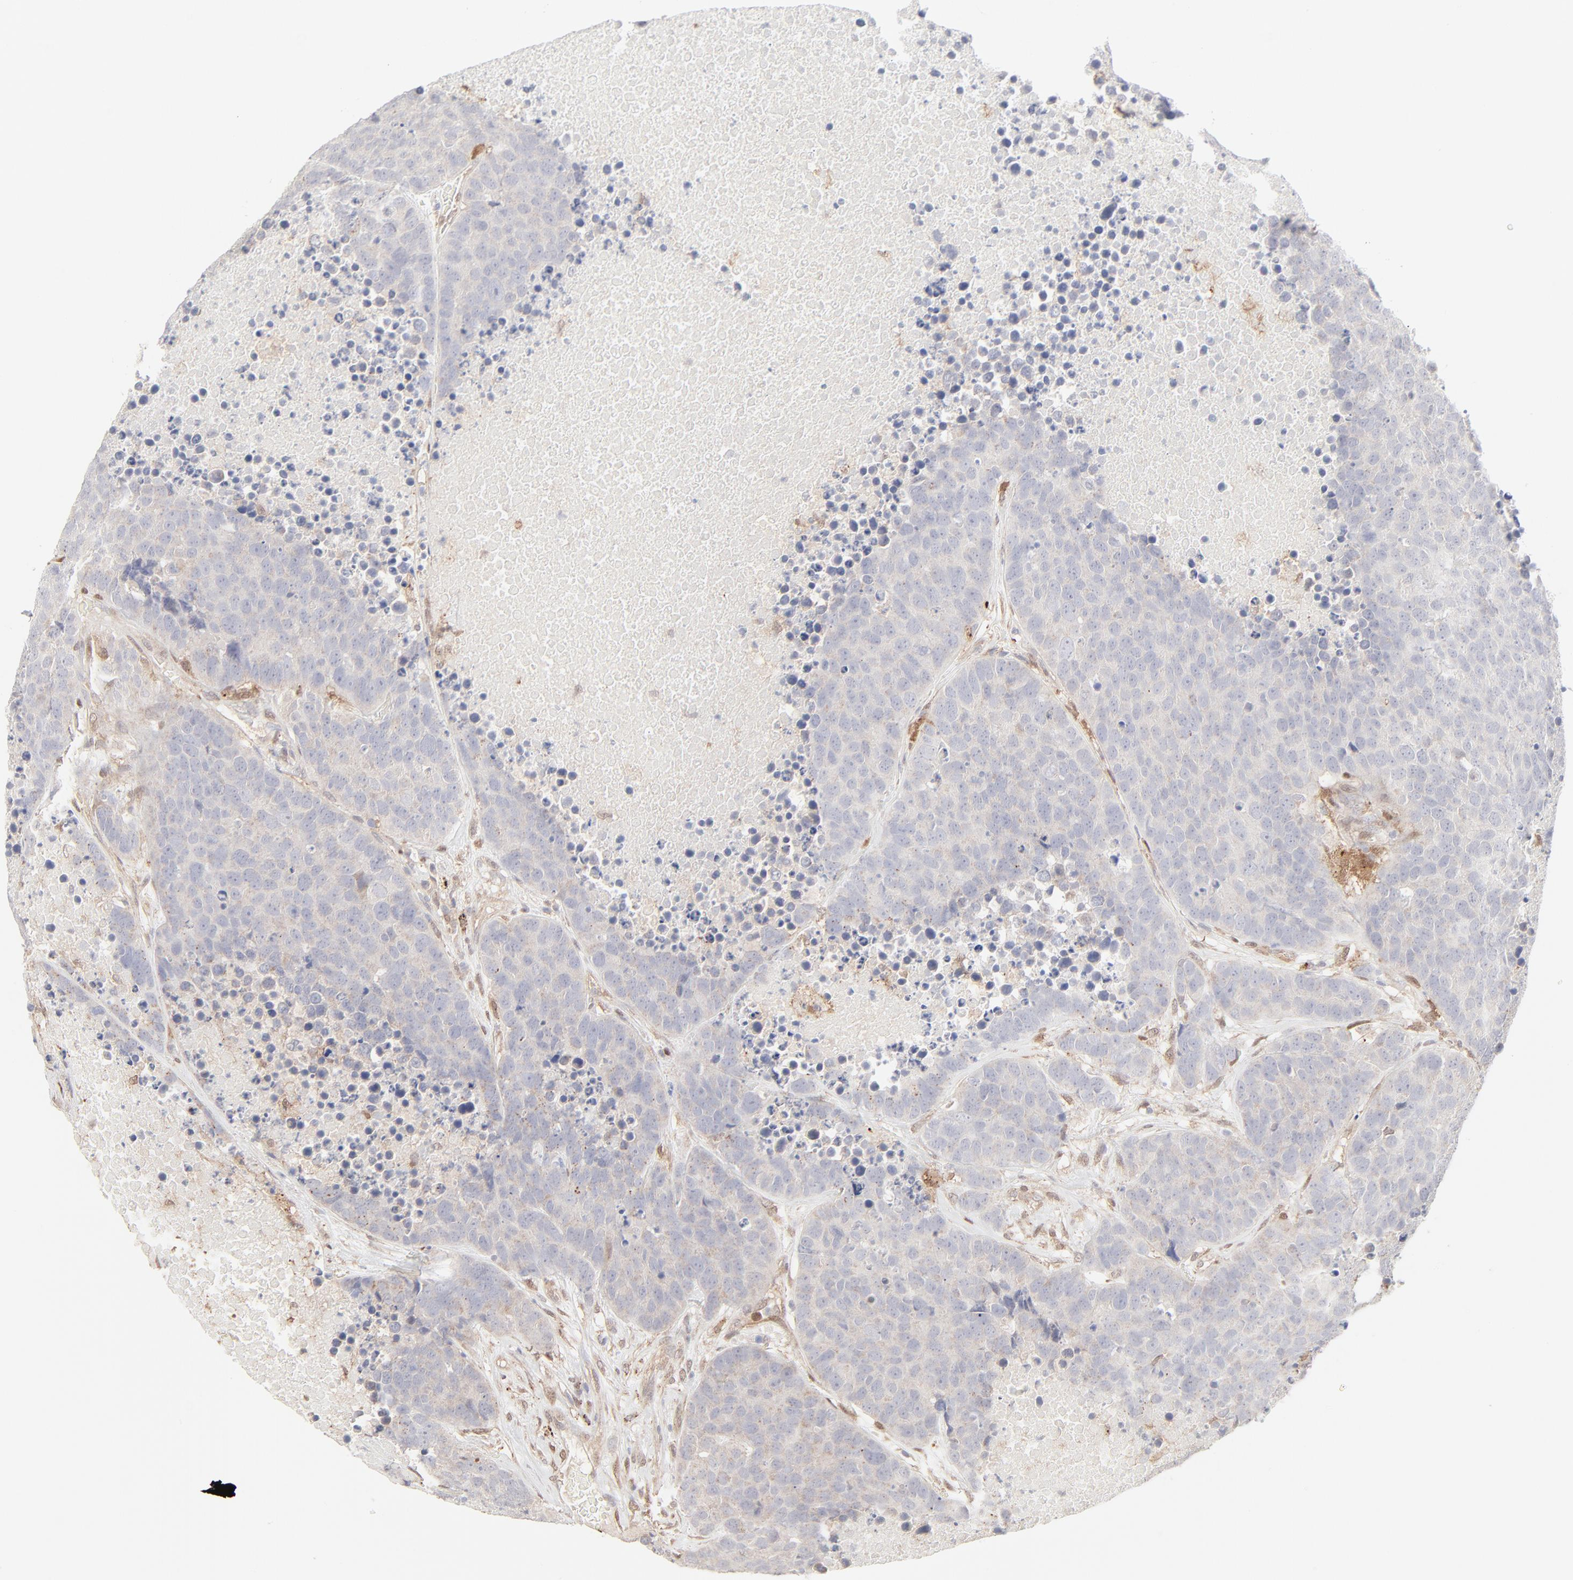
{"staining": {"intensity": "negative", "quantity": "none", "location": "none"}, "tissue": "carcinoid", "cell_type": "Tumor cells", "image_type": "cancer", "snomed": [{"axis": "morphology", "description": "Carcinoid, malignant, NOS"}, {"axis": "topography", "description": "Lung"}], "caption": "This is an IHC histopathology image of human carcinoid. There is no expression in tumor cells.", "gene": "LGALS2", "patient": {"sex": "male", "age": 60}}